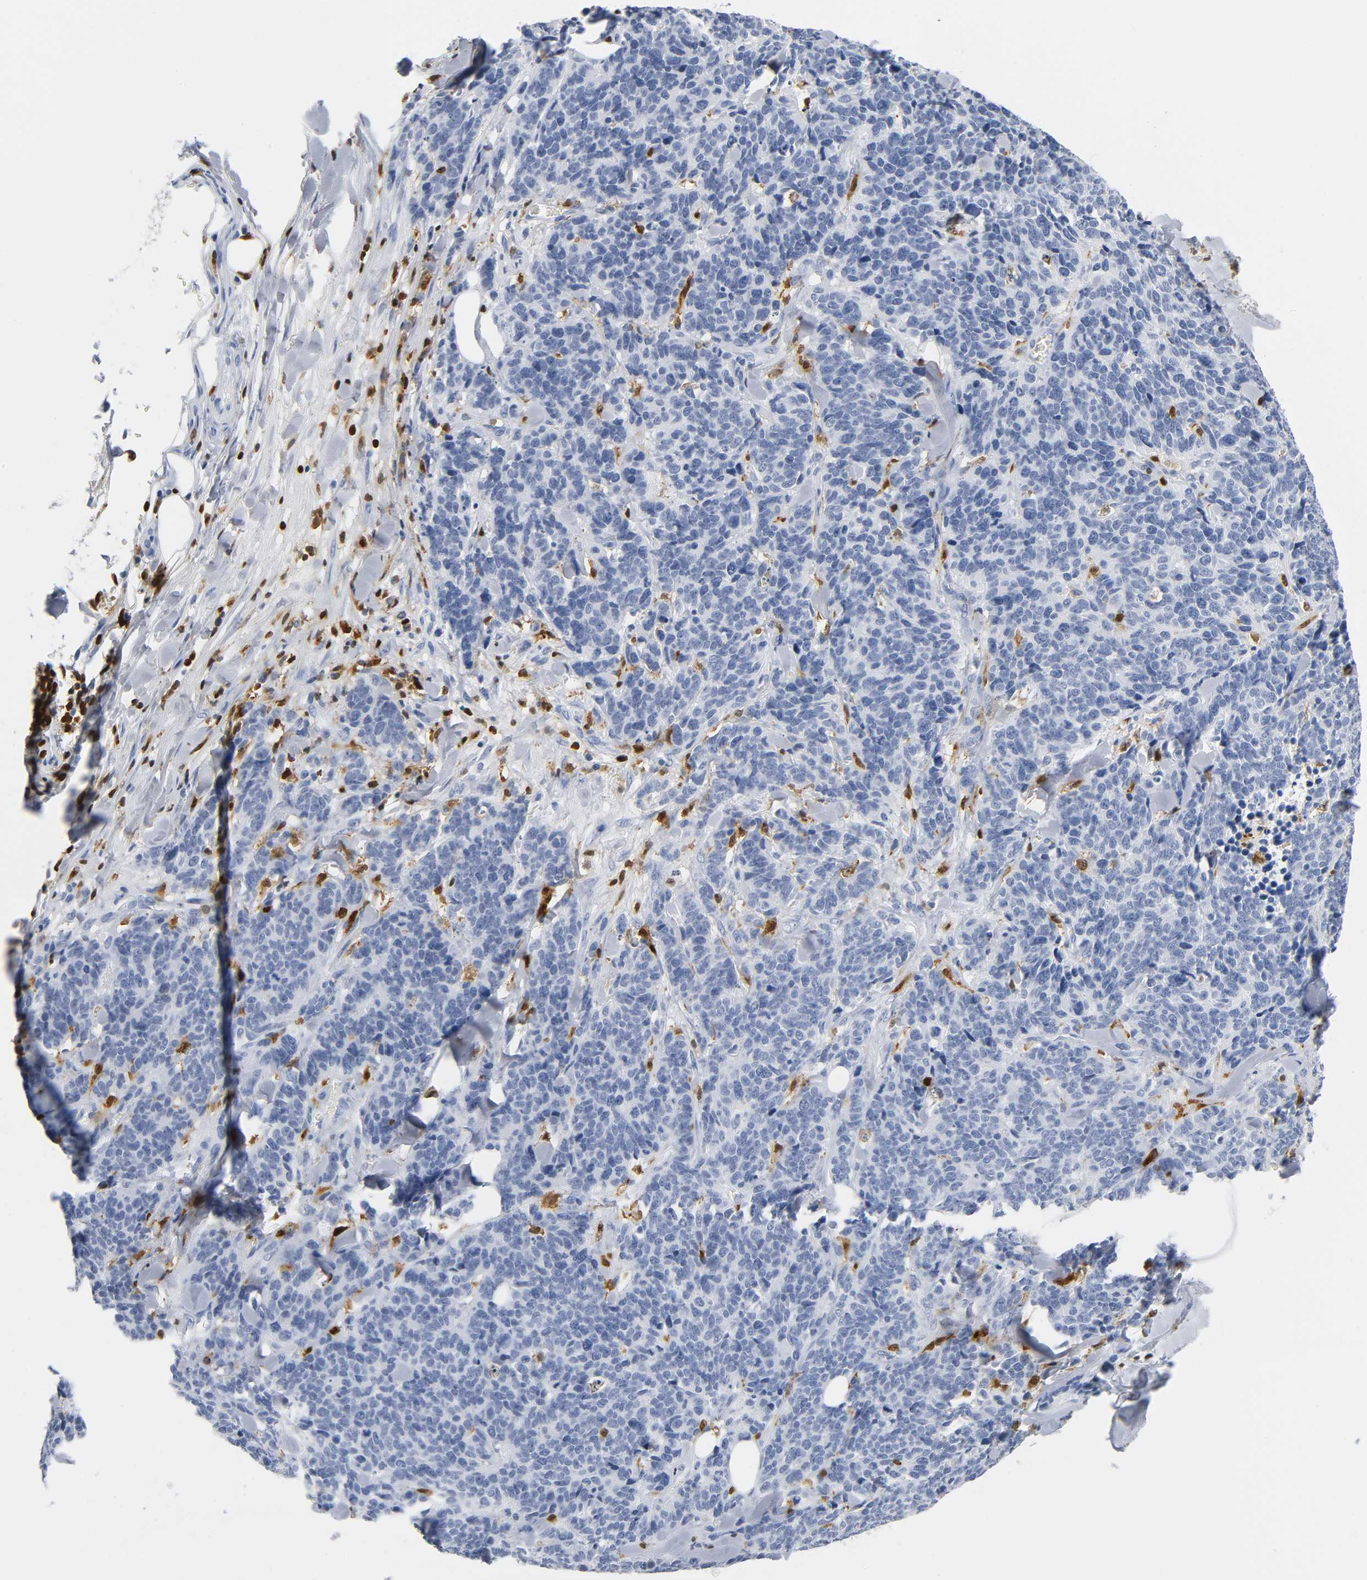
{"staining": {"intensity": "negative", "quantity": "none", "location": "none"}, "tissue": "lung cancer", "cell_type": "Tumor cells", "image_type": "cancer", "snomed": [{"axis": "morphology", "description": "Neoplasm, malignant, NOS"}, {"axis": "topography", "description": "Lung"}], "caption": "A histopathology image of lung cancer stained for a protein demonstrates no brown staining in tumor cells.", "gene": "DOK2", "patient": {"sex": "female", "age": 58}}